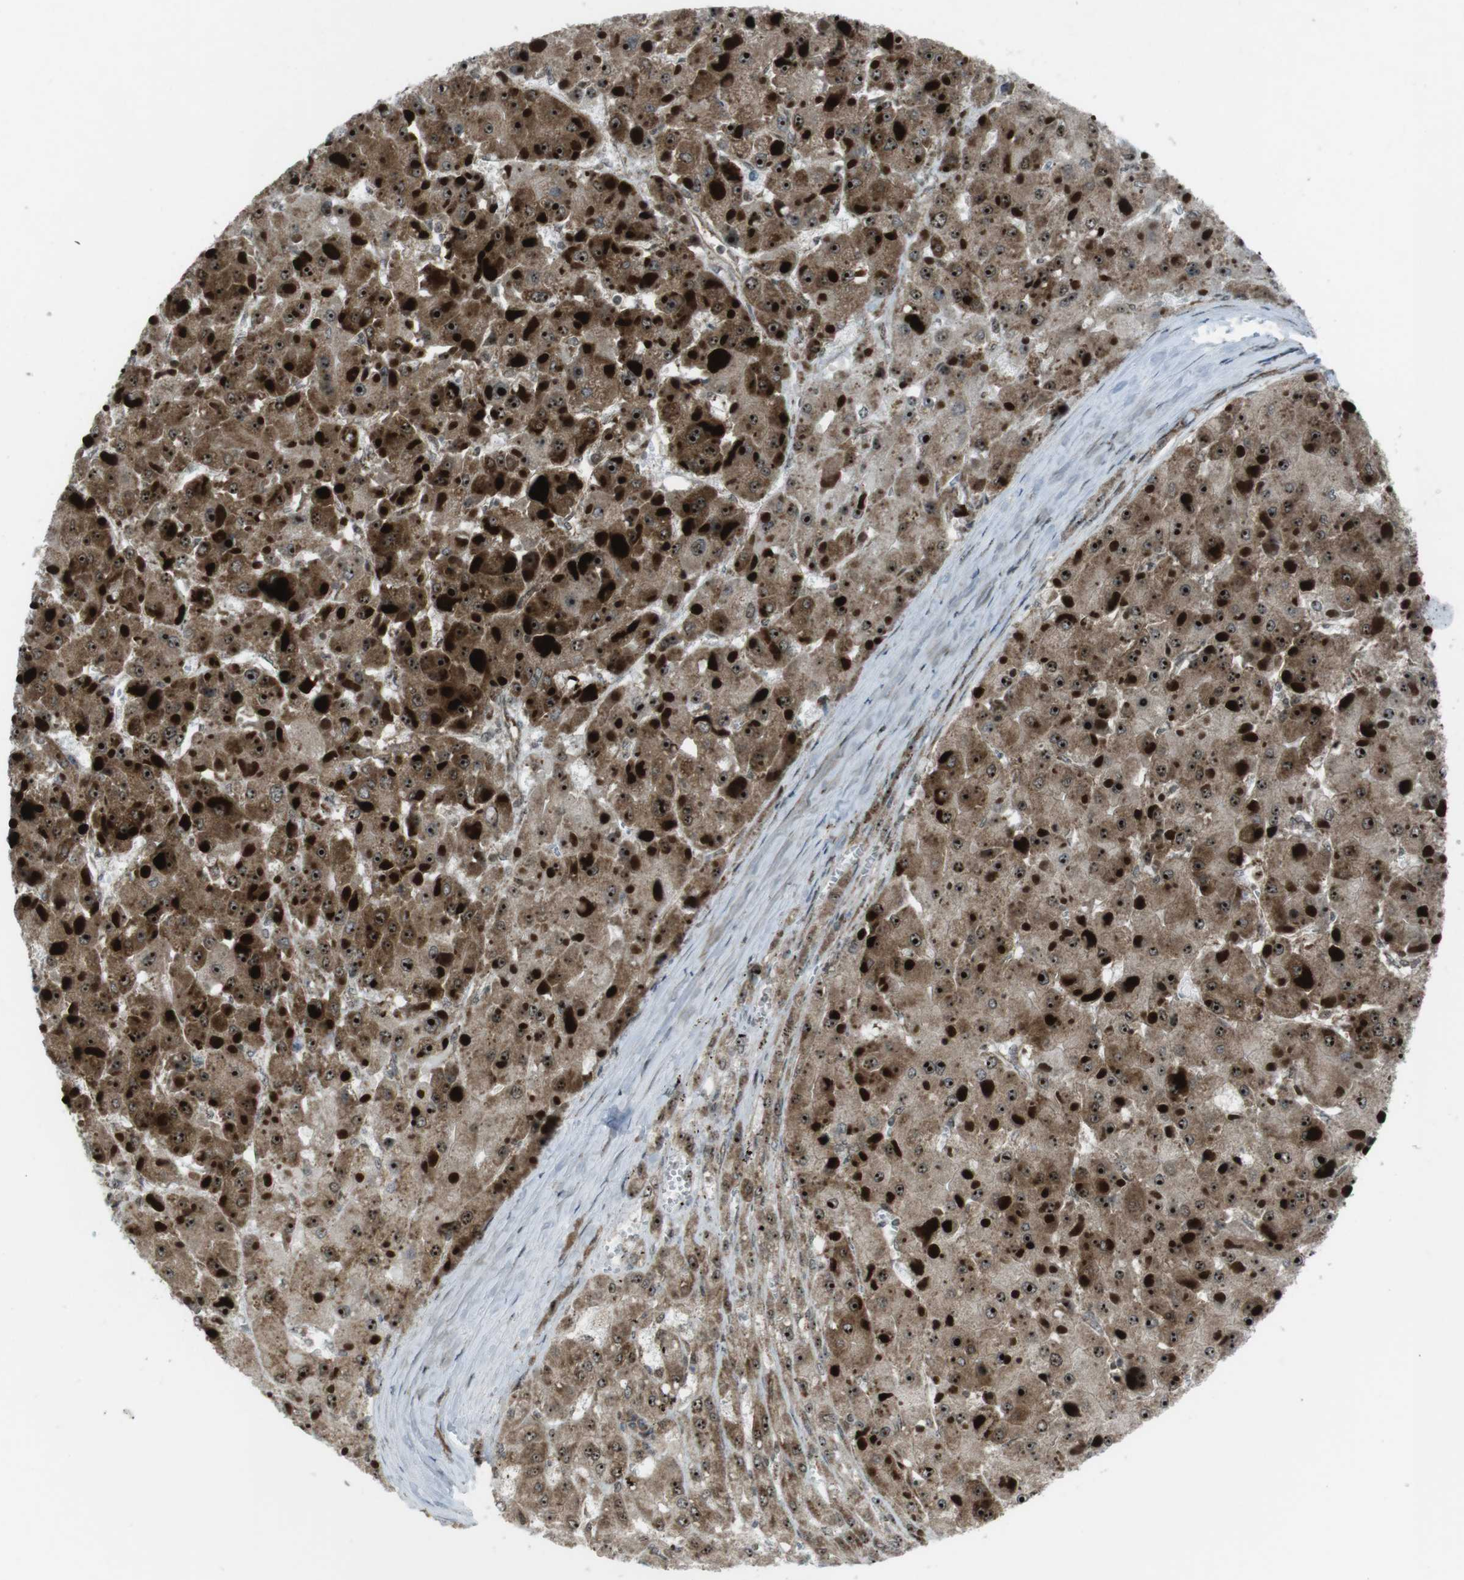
{"staining": {"intensity": "strong", "quantity": ">75%", "location": "cytoplasmic/membranous,nuclear"}, "tissue": "liver cancer", "cell_type": "Tumor cells", "image_type": "cancer", "snomed": [{"axis": "morphology", "description": "Carcinoma, Hepatocellular, NOS"}, {"axis": "topography", "description": "Liver"}], "caption": "Immunohistochemical staining of human liver hepatocellular carcinoma shows strong cytoplasmic/membranous and nuclear protein staining in about >75% of tumor cells. The protein of interest is stained brown, and the nuclei are stained in blue (DAB (3,3'-diaminobenzidine) IHC with brightfield microscopy, high magnification).", "gene": "CSNK1D", "patient": {"sex": "female", "age": 73}}